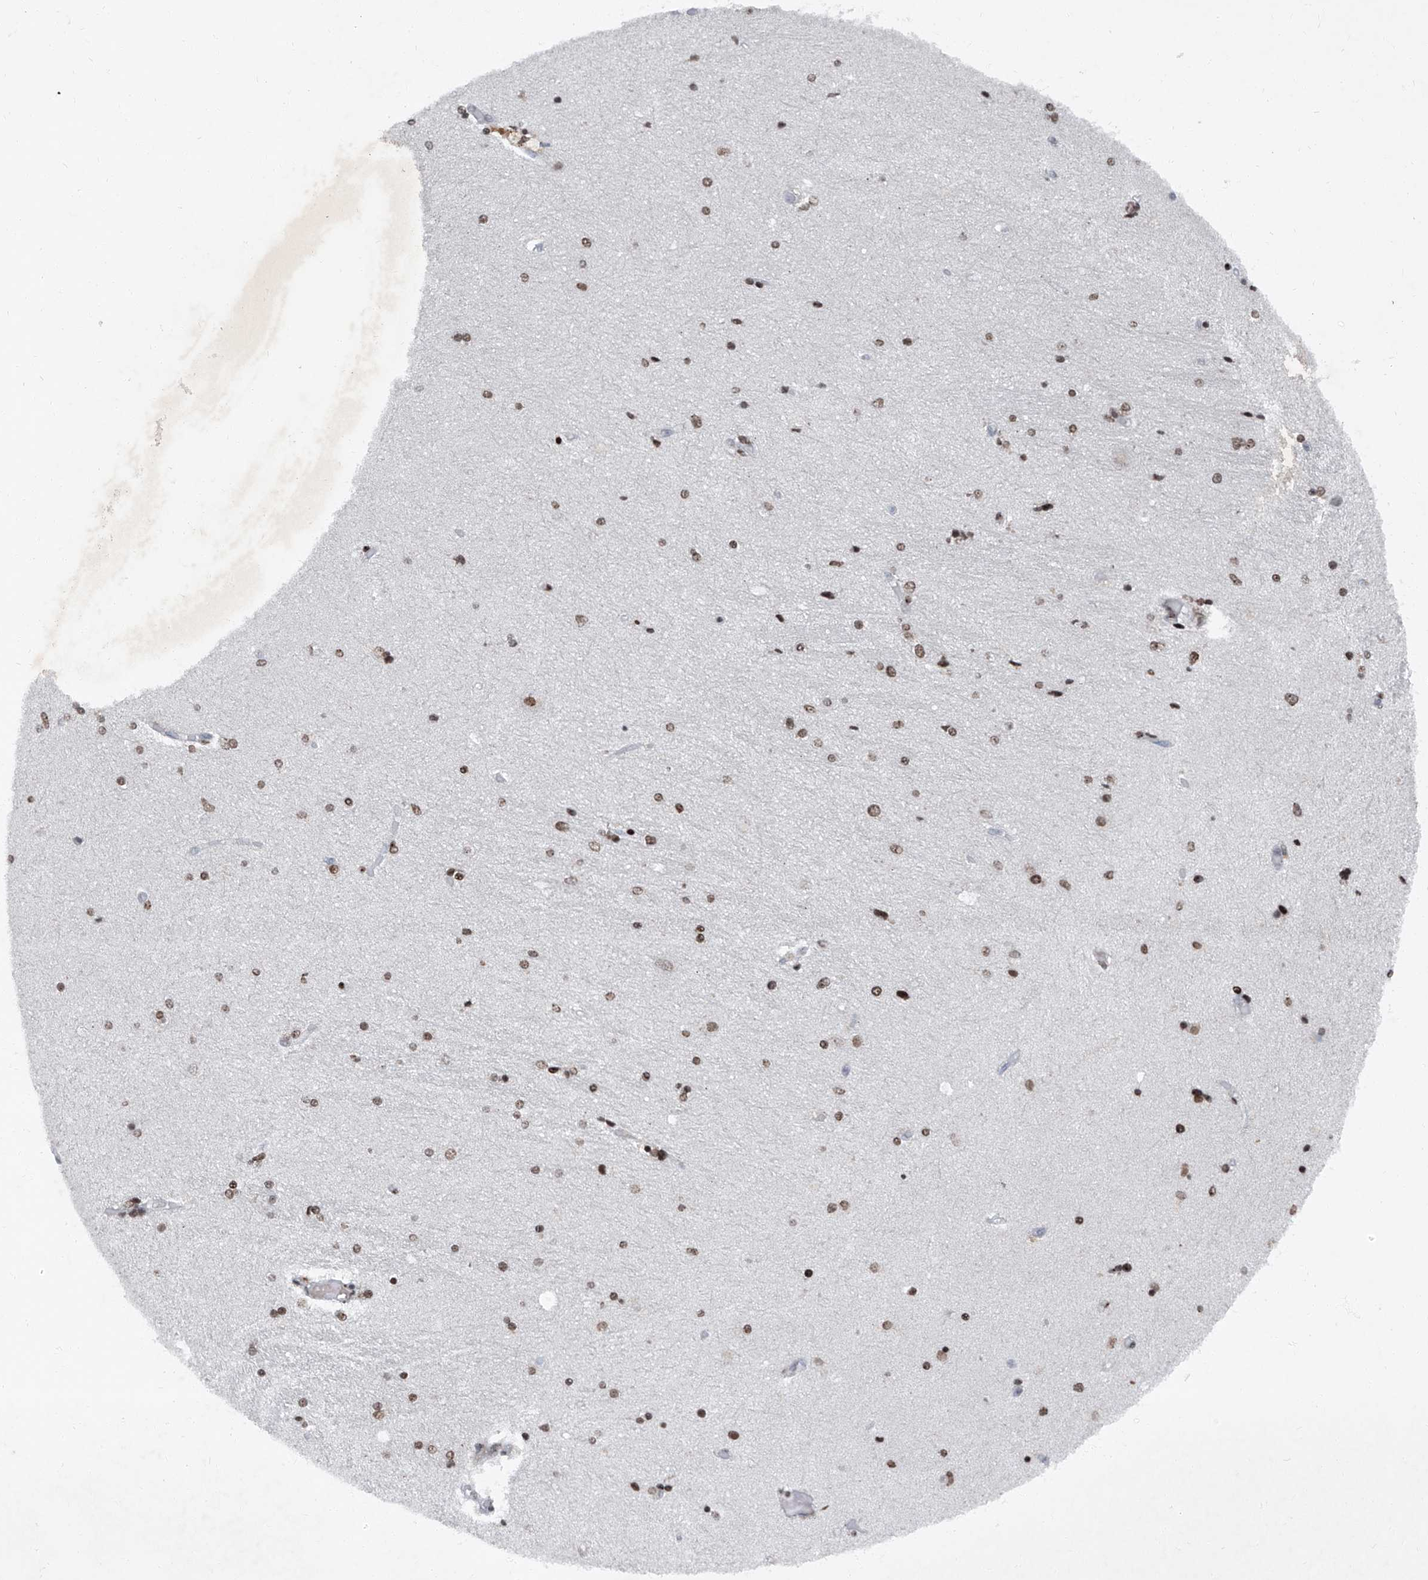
{"staining": {"intensity": "moderate", "quantity": ">75%", "location": "nuclear"}, "tissue": "hippocampus", "cell_type": "Glial cells", "image_type": "normal", "snomed": [{"axis": "morphology", "description": "Normal tissue, NOS"}, {"axis": "topography", "description": "Hippocampus"}], "caption": "Hippocampus stained with DAB immunohistochemistry reveals medium levels of moderate nuclear positivity in approximately >75% of glial cells.", "gene": "BMI1", "patient": {"sex": "female", "age": 54}}